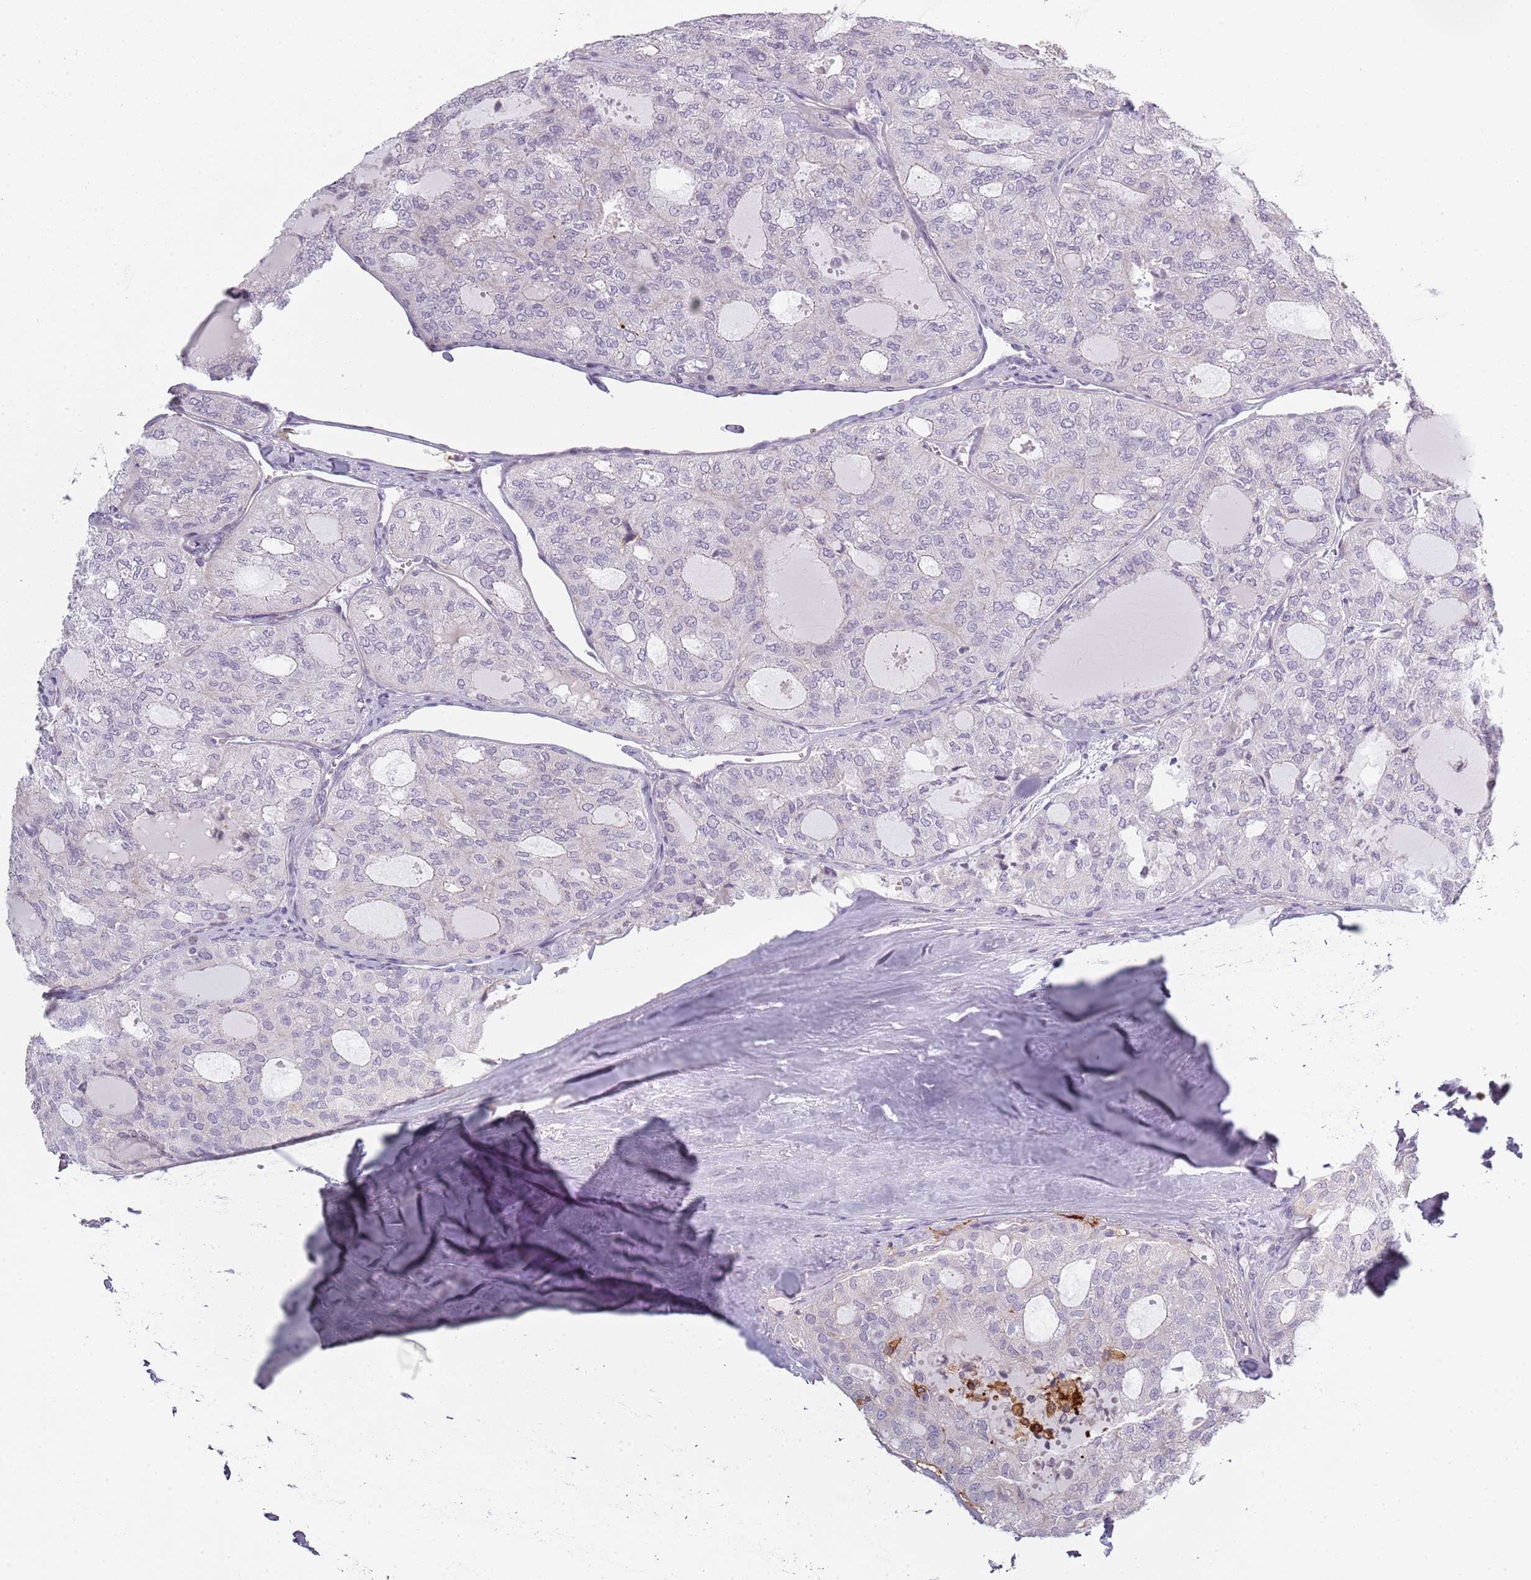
{"staining": {"intensity": "negative", "quantity": "none", "location": "none"}, "tissue": "thyroid cancer", "cell_type": "Tumor cells", "image_type": "cancer", "snomed": [{"axis": "morphology", "description": "Follicular adenoma carcinoma, NOS"}, {"axis": "topography", "description": "Thyroid gland"}], "caption": "DAB (3,3'-diaminobenzidine) immunohistochemical staining of thyroid cancer (follicular adenoma carcinoma) shows no significant positivity in tumor cells.", "gene": "CC2D2B", "patient": {"sex": "male", "age": 75}}